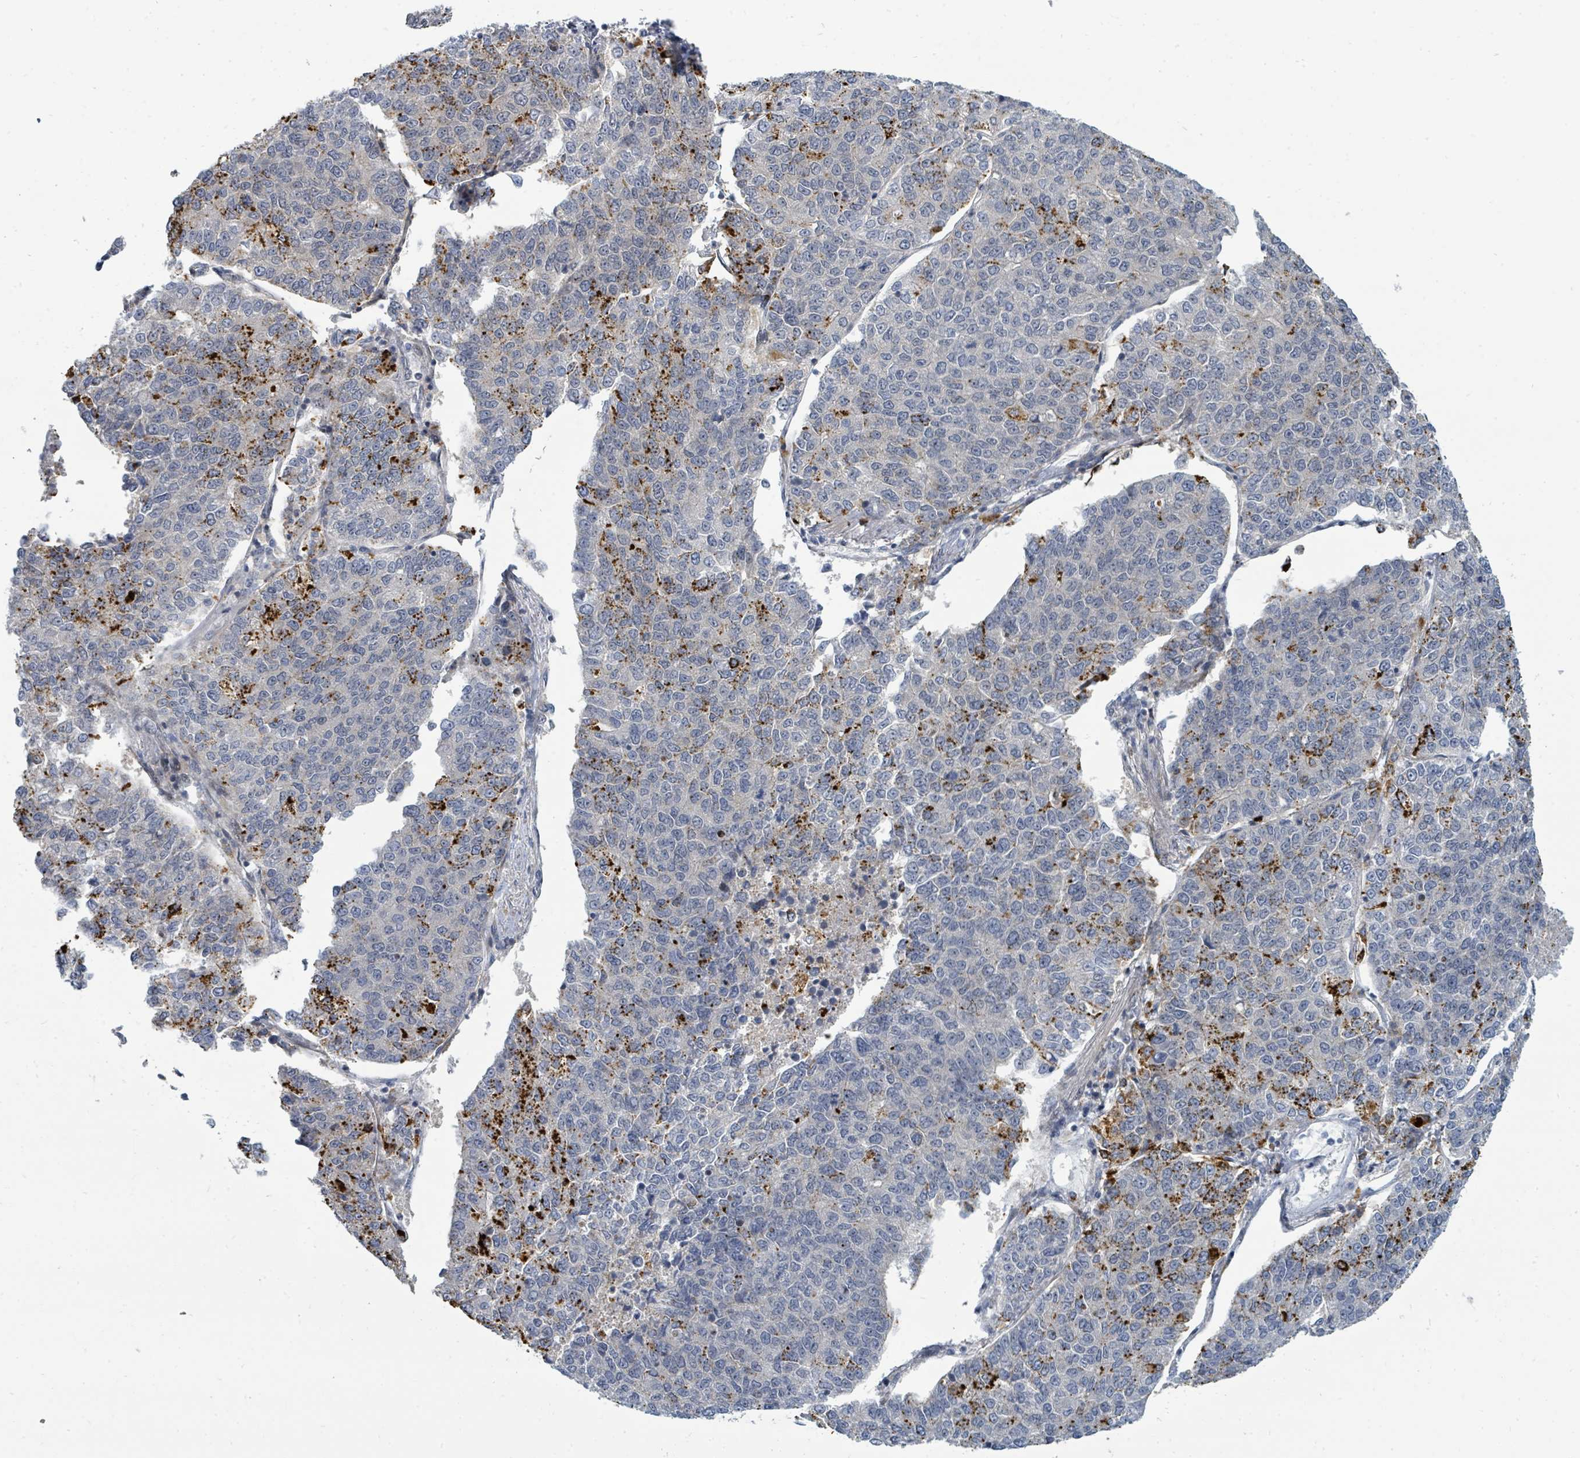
{"staining": {"intensity": "strong", "quantity": "25%-75%", "location": "cytoplasmic/membranous"}, "tissue": "lung cancer", "cell_type": "Tumor cells", "image_type": "cancer", "snomed": [{"axis": "morphology", "description": "Adenocarcinoma, NOS"}, {"axis": "topography", "description": "Lung"}], "caption": "The image displays staining of lung cancer (adenocarcinoma), revealing strong cytoplasmic/membranous protein positivity (brown color) within tumor cells. Immunohistochemistry (ihc) stains the protein in brown and the nuclei are stained blue.", "gene": "SUMO4", "patient": {"sex": "male", "age": 49}}